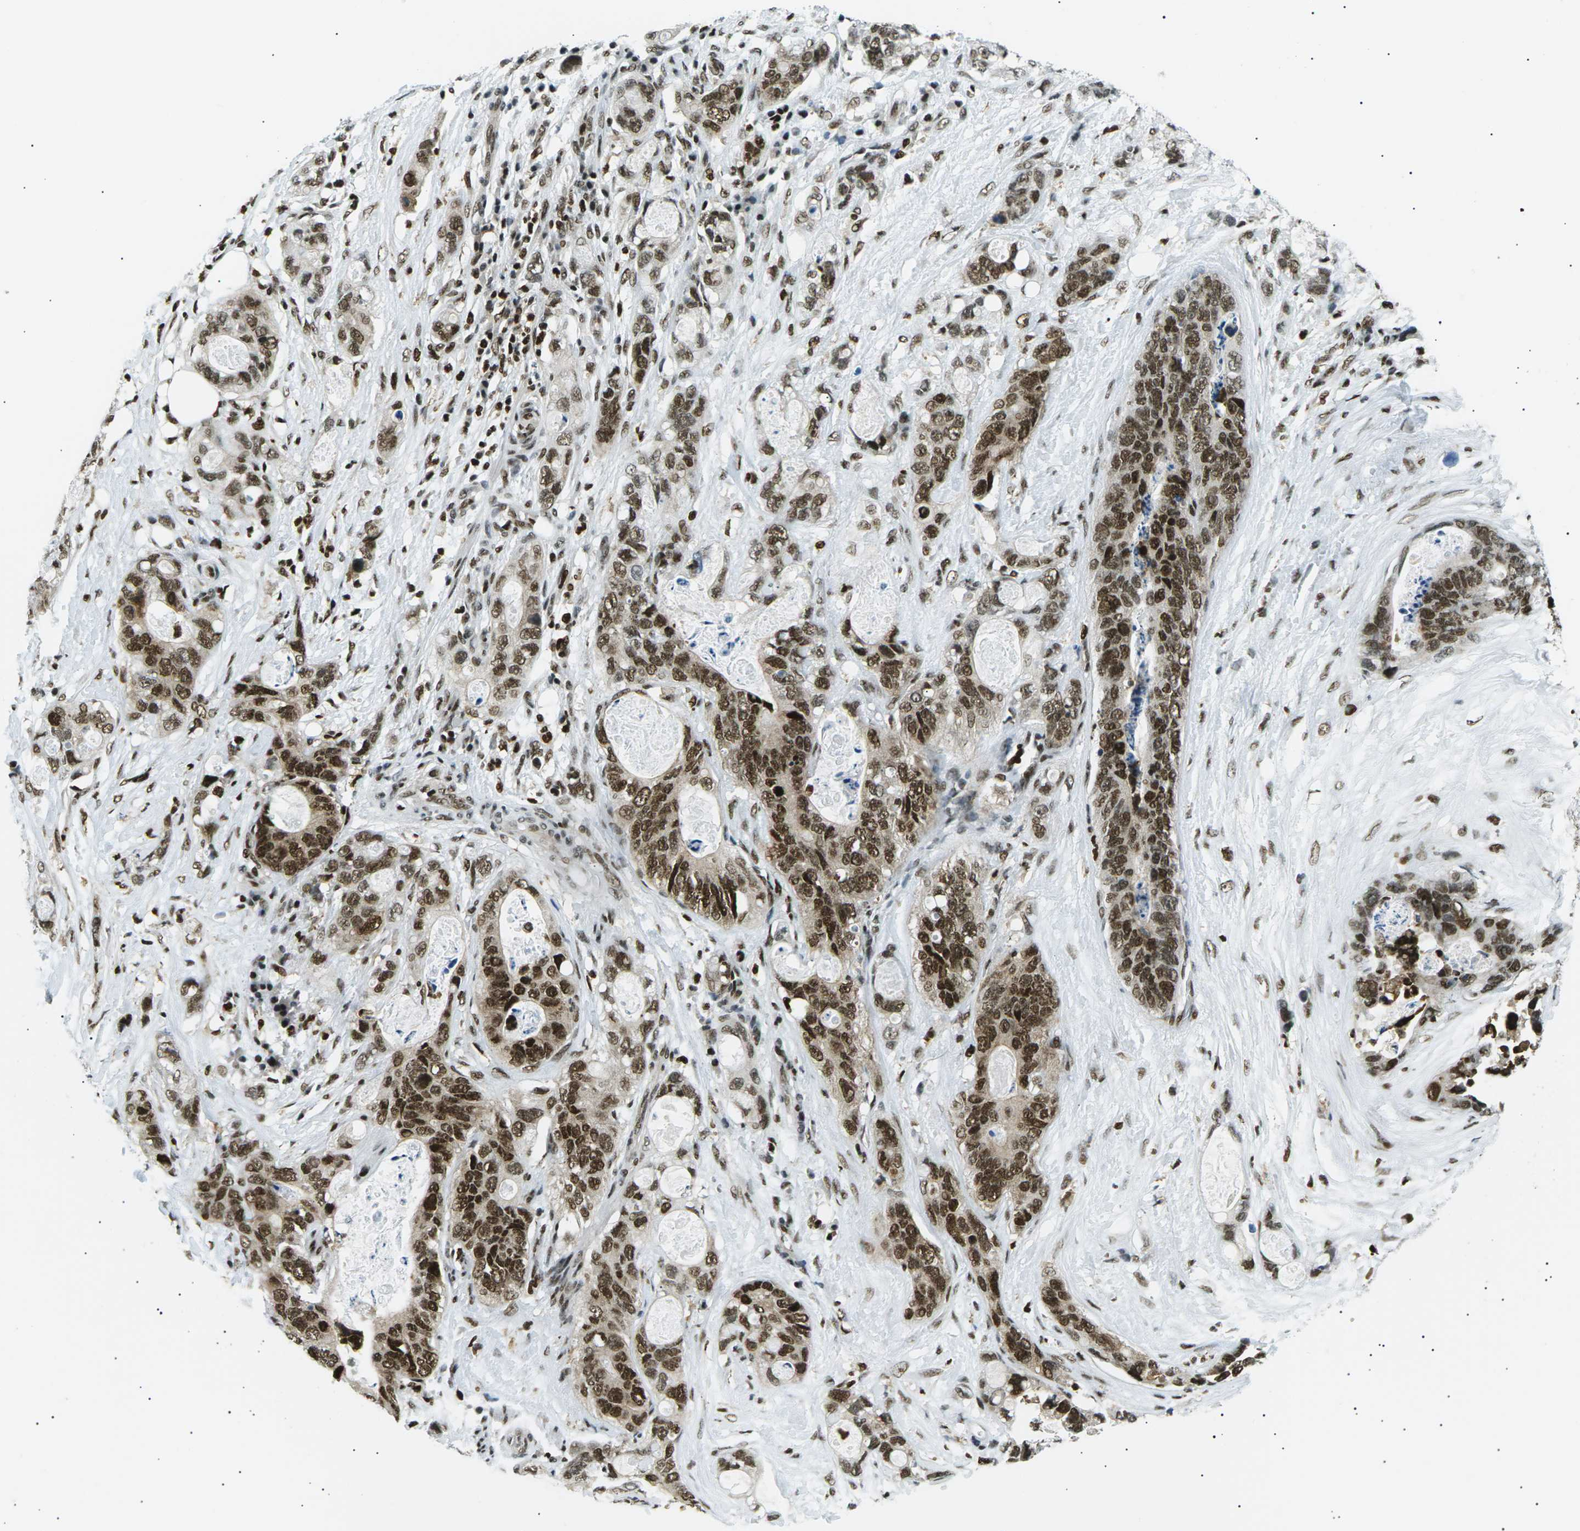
{"staining": {"intensity": "strong", "quantity": ">75%", "location": "cytoplasmic/membranous,nuclear"}, "tissue": "stomach cancer", "cell_type": "Tumor cells", "image_type": "cancer", "snomed": [{"axis": "morphology", "description": "Adenocarcinoma, NOS"}, {"axis": "topography", "description": "Stomach"}], "caption": "A high amount of strong cytoplasmic/membranous and nuclear staining is present in about >75% of tumor cells in stomach cancer (adenocarcinoma) tissue. (IHC, brightfield microscopy, high magnification).", "gene": "RPA2", "patient": {"sex": "female", "age": 89}}